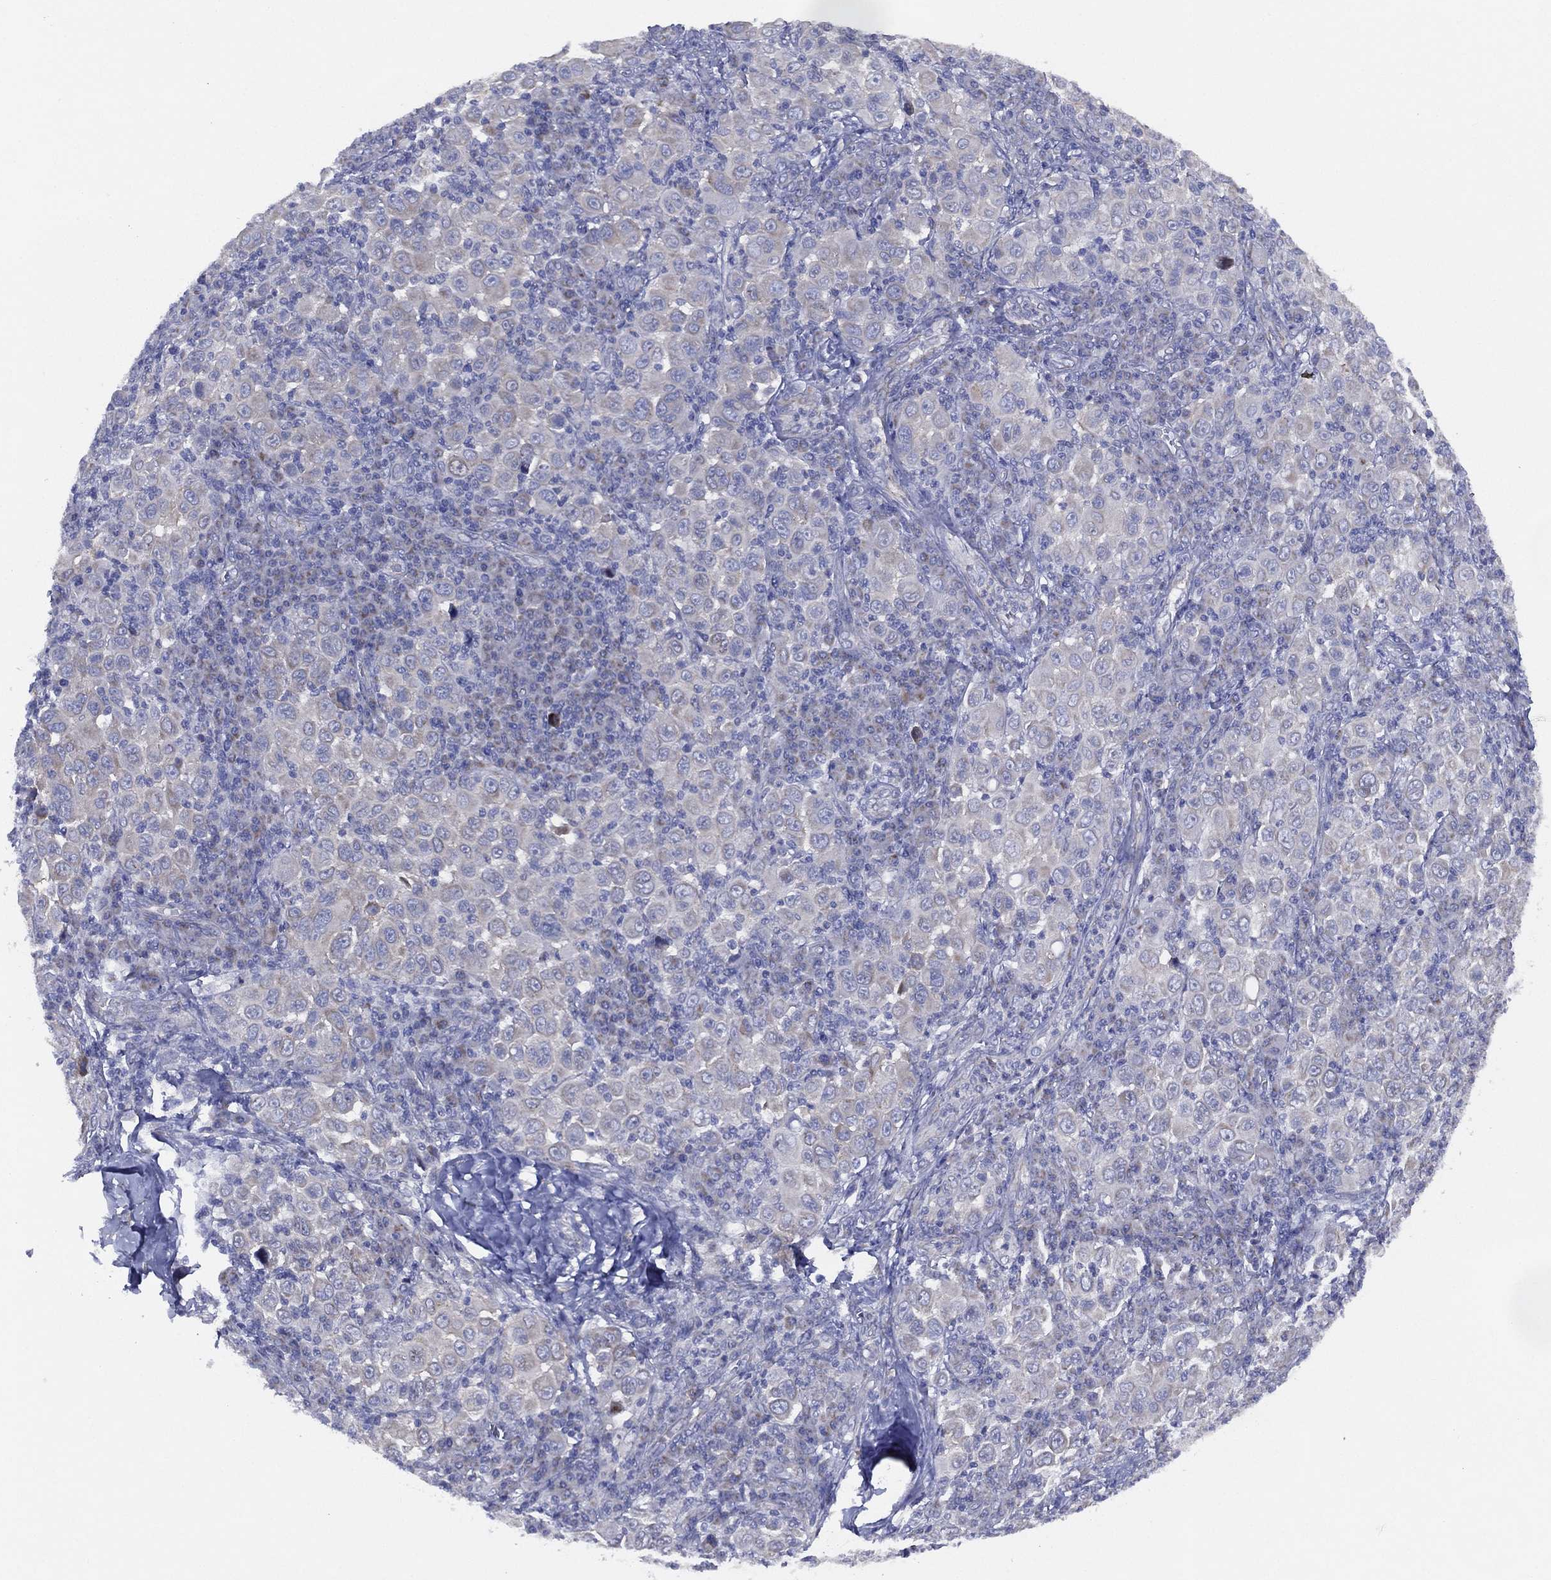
{"staining": {"intensity": "weak", "quantity": "<25%", "location": "cytoplasmic/membranous"}, "tissue": "melanoma", "cell_type": "Tumor cells", "image_type": "cancer", "snomed": [{"axis": "morphology", "description": "Malignant melanoma, NOS"}, {"axis": "topography", "description": "Skin"}], "caption": "Immunohistochemical staining of human malignant melanoma demonstrates no significant expression in tumor cells. Nuclei are stained in blue.", "gene": "ZNF223", "patient": {"sex": "female", "age": 57}}